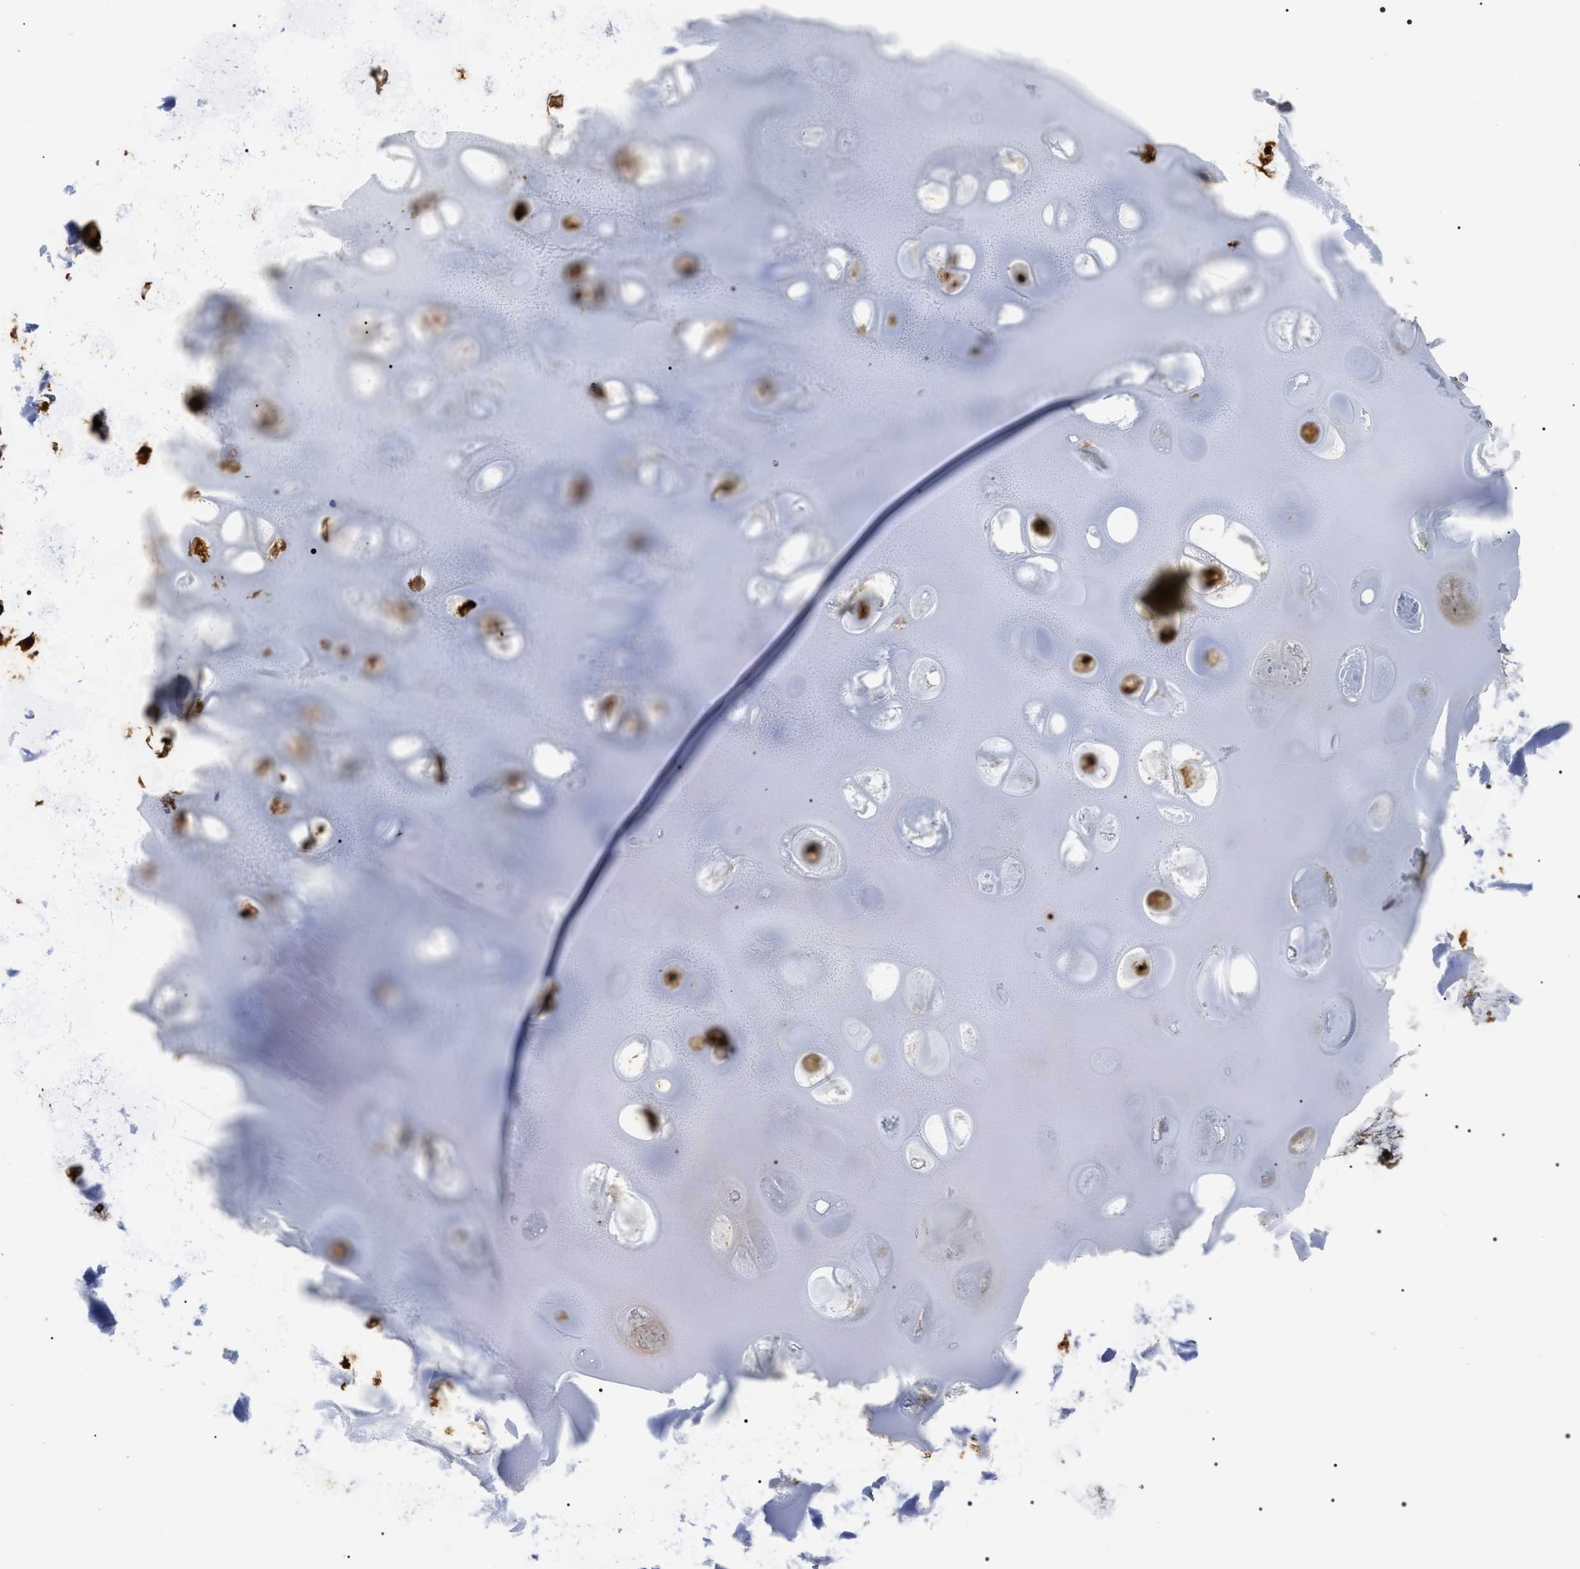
{"staining": {"intensity": "moderate", "quantity": ">75%", "location": "cytoplasmic/membranous,nuclear"}, "tissue": "soft tissue", "cell_type": "Chondrocytes", "image_type": "normal", "snomed": [{"axis": "morphology", "description": "Normal tissue, NOS"}, {"axis": "topography", "description": "Bronchus"}], "caption": "High-power microscopy captured an immunohistochemistry (IHC) histopathology image of benign soft tissue, revealing moderate cytoplasmic/membranous,nuclear positivity in approximately >75% of chondrocytes.", "gene": "ARHGAP22", "patient": {"sex": "female", "age": 73}}